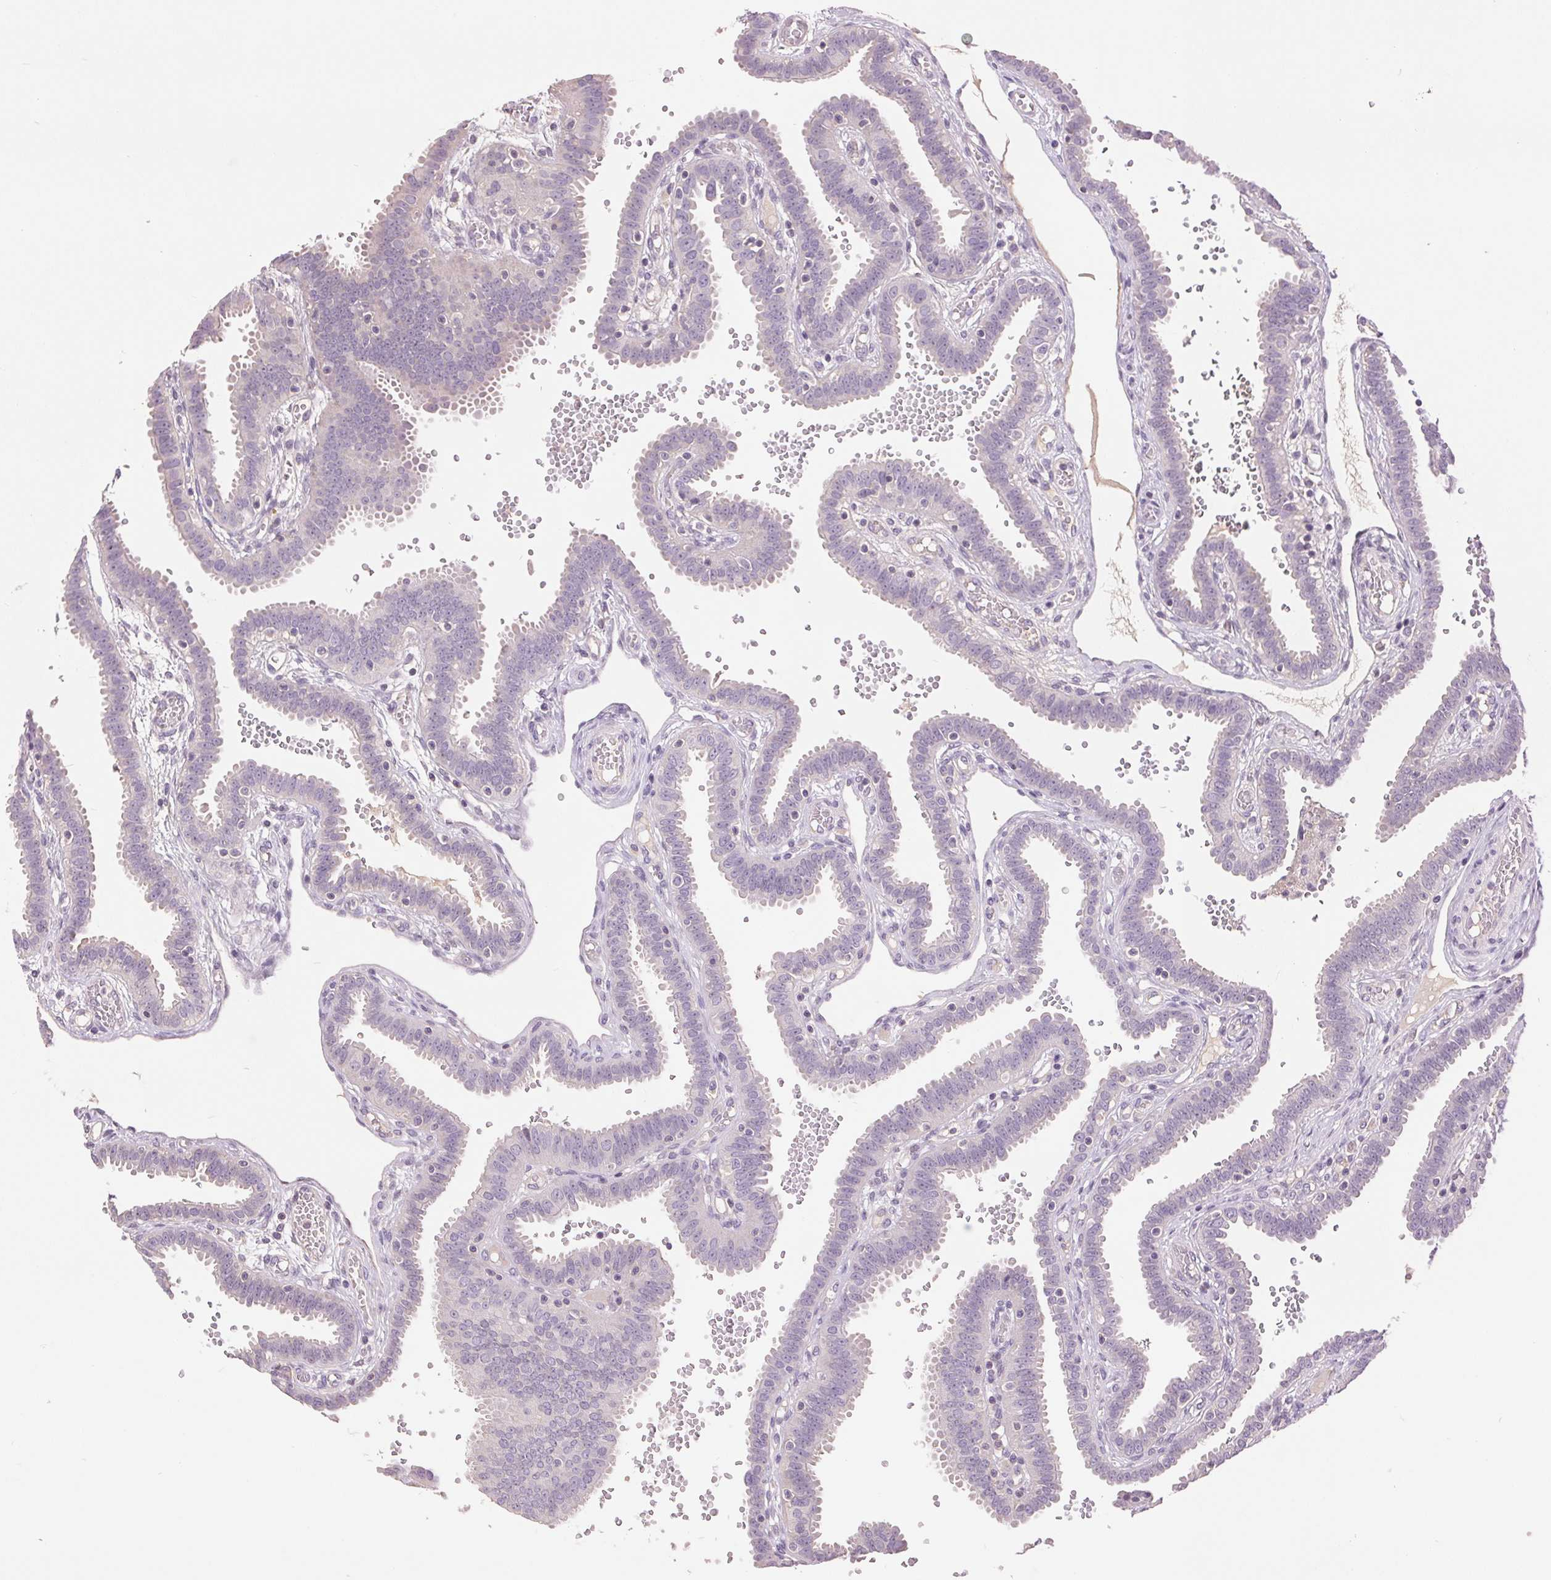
{"staining": {"intensity": "negative", "quantity": "none", "location": "none"}, "tissue": "fallopian tube", "cell_type": "Glandular cells", "image_type": "normal", "snomed": [{"axis": "morphology", "description": "Normal tissue, NOS"}, {"axis": "topography", "description": "Fallopian tube"}], "caption": "The micrograph exhibits no staining of glandular cells in unremarkable fallopian tube.", "gene": "FXYD4", "patient": {"sex": "female", "age": 37}}